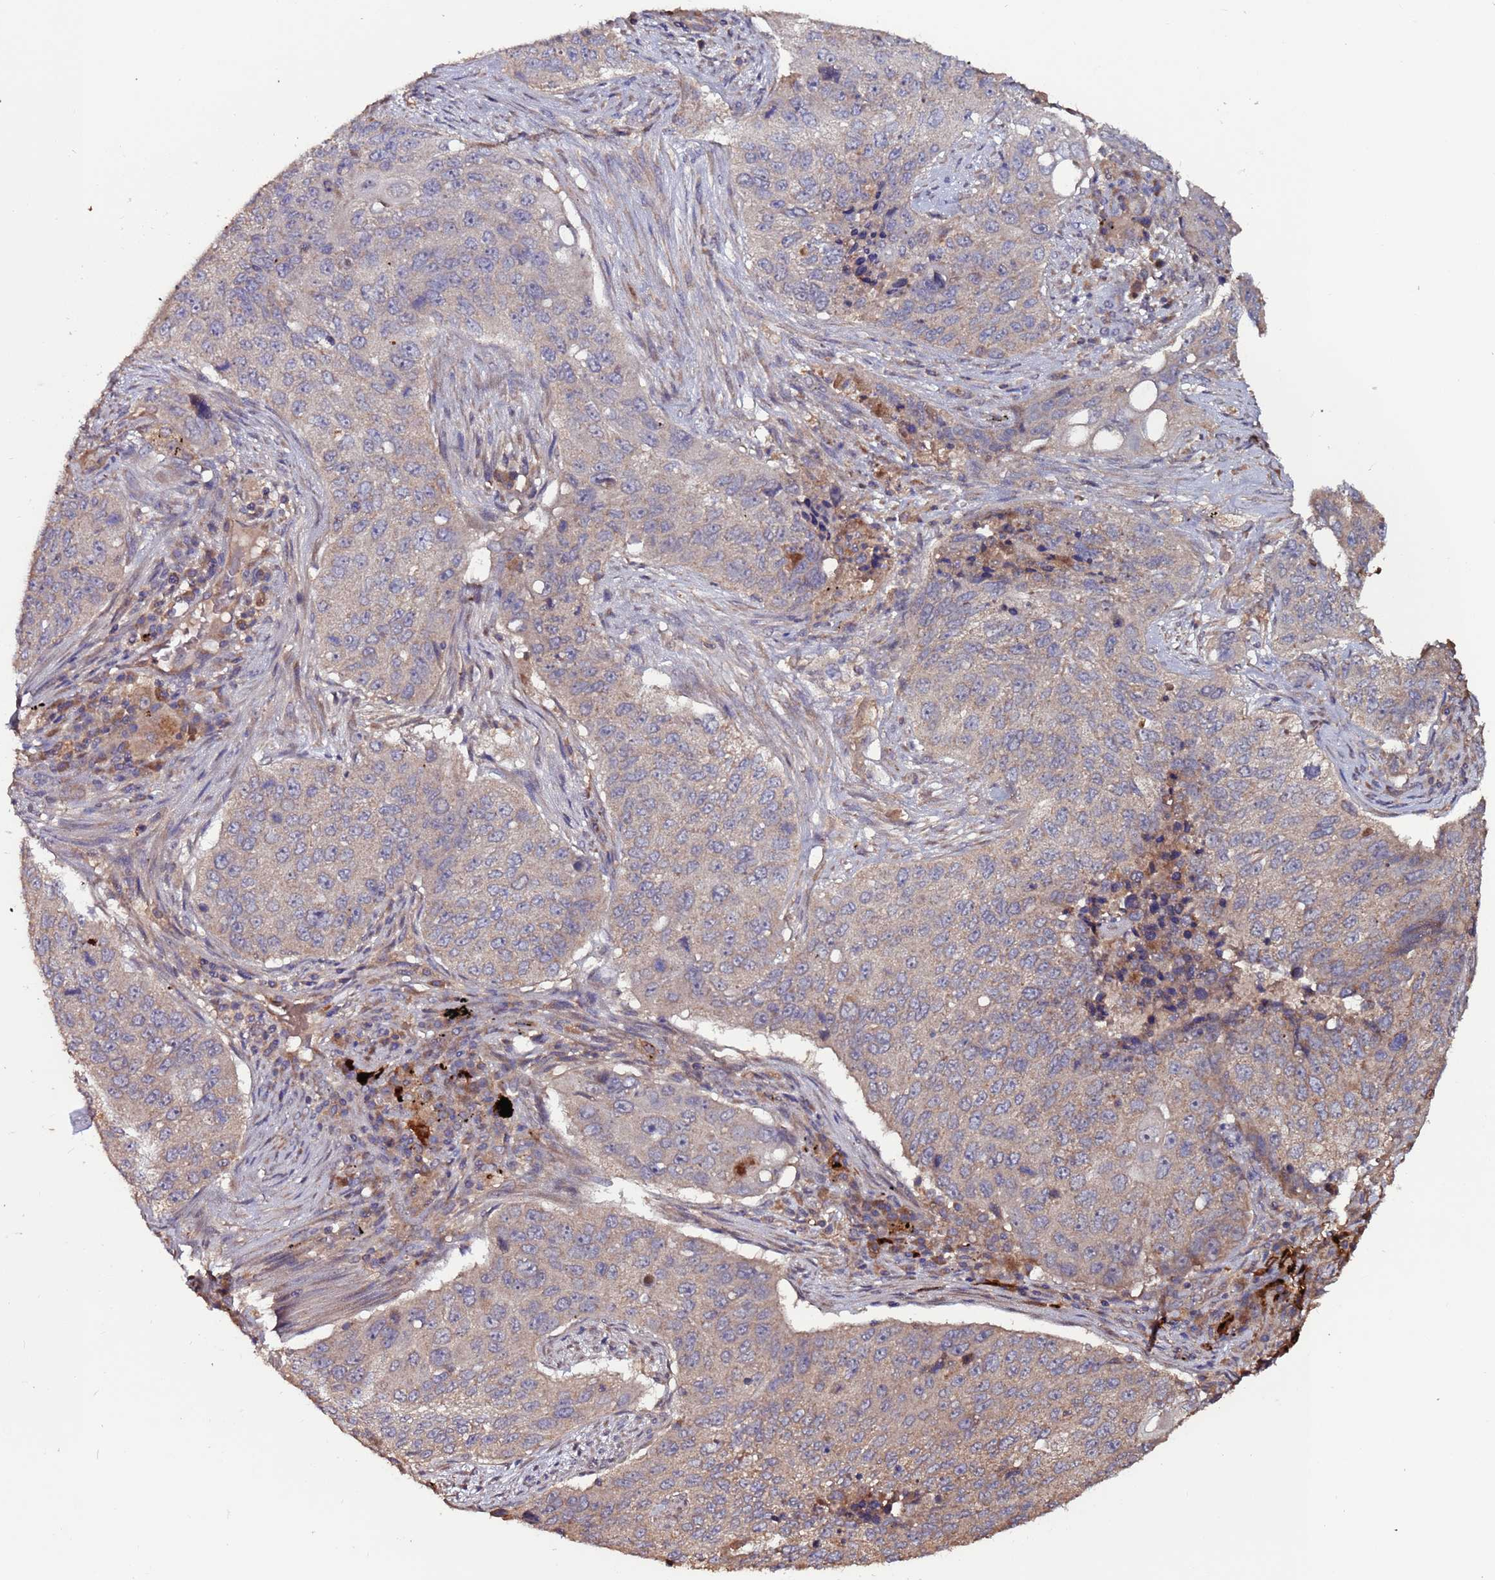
{"staining": {"intensity": "weak", "quantity": "<25%", "location": "cytoplasmic/membranous"}, "tissue": "lung cancer", "cell_type": "Tumor cells", "image_type": "cancer", "snomed": [{"axis": "morphology", "description": "Squamous cell carcinoma, NOS"}, {"axis": "topography", "description": "Lung"}], "caption": "Immunohistochemistry (IHC) image of neoplastic tissue: human squamous cell carcinoma (lung) stained with DAB displays no significant protein staining in tumor cells.", "gene": "RPS15A", "patient": {"sex": "female", "age": 63}}